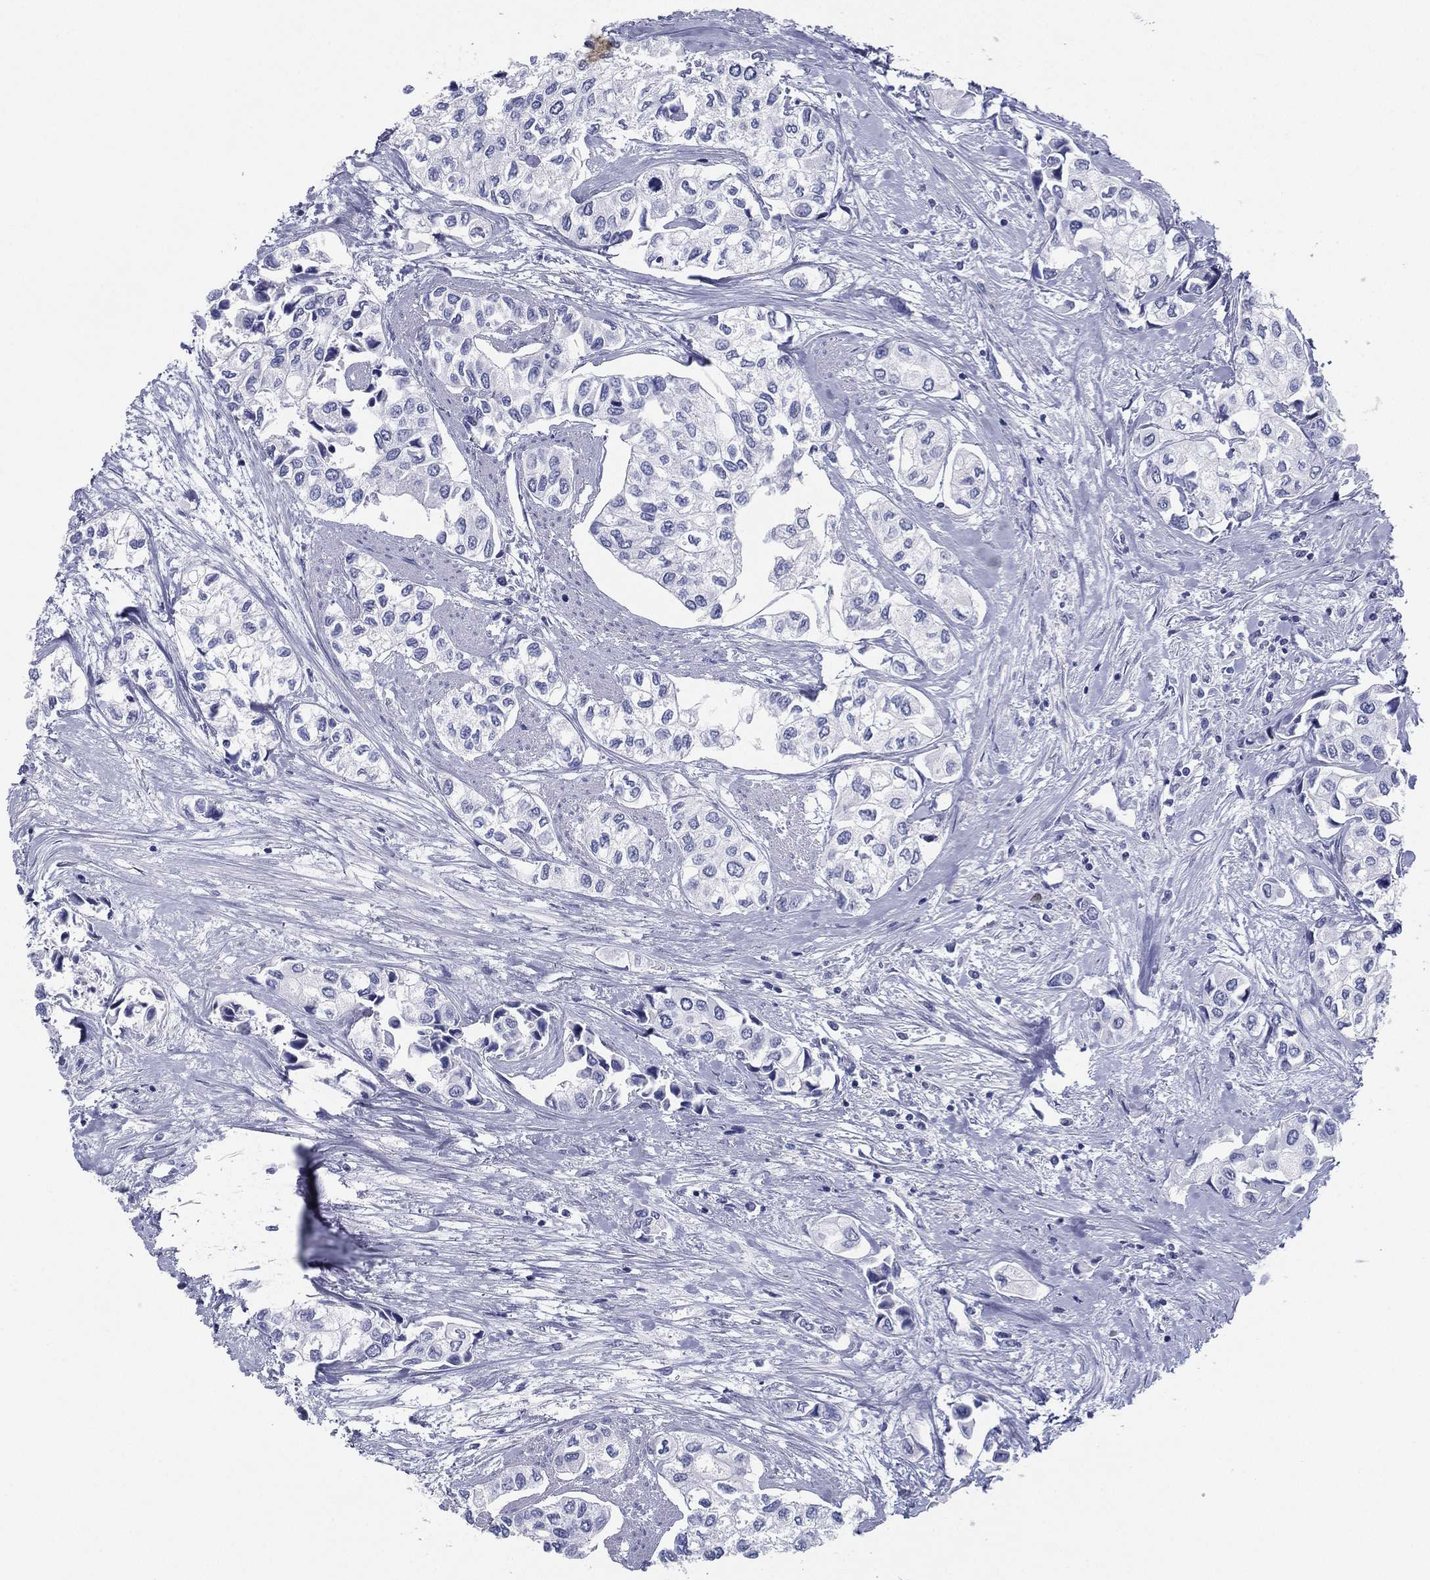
{"staining": {"intensity": "negative", "quantity": "none", "location": "none"}, "tissue": "urothelial cancer", "cell_type": "Tumor cells", "image_type": "cancer", "snomed": [{"axis": "morphology", "description": "Urothelial carcinoma, High grade"}, {"axis": "topography", "description": "Urinary bladder"}], "caption": "Urothelial cancer stained for a protein using immunohistochemistry (IHC) exhibits no staining tumor cells.", "gene": "RSPH4A", "patient": {"sex": "male", "age": 73}}